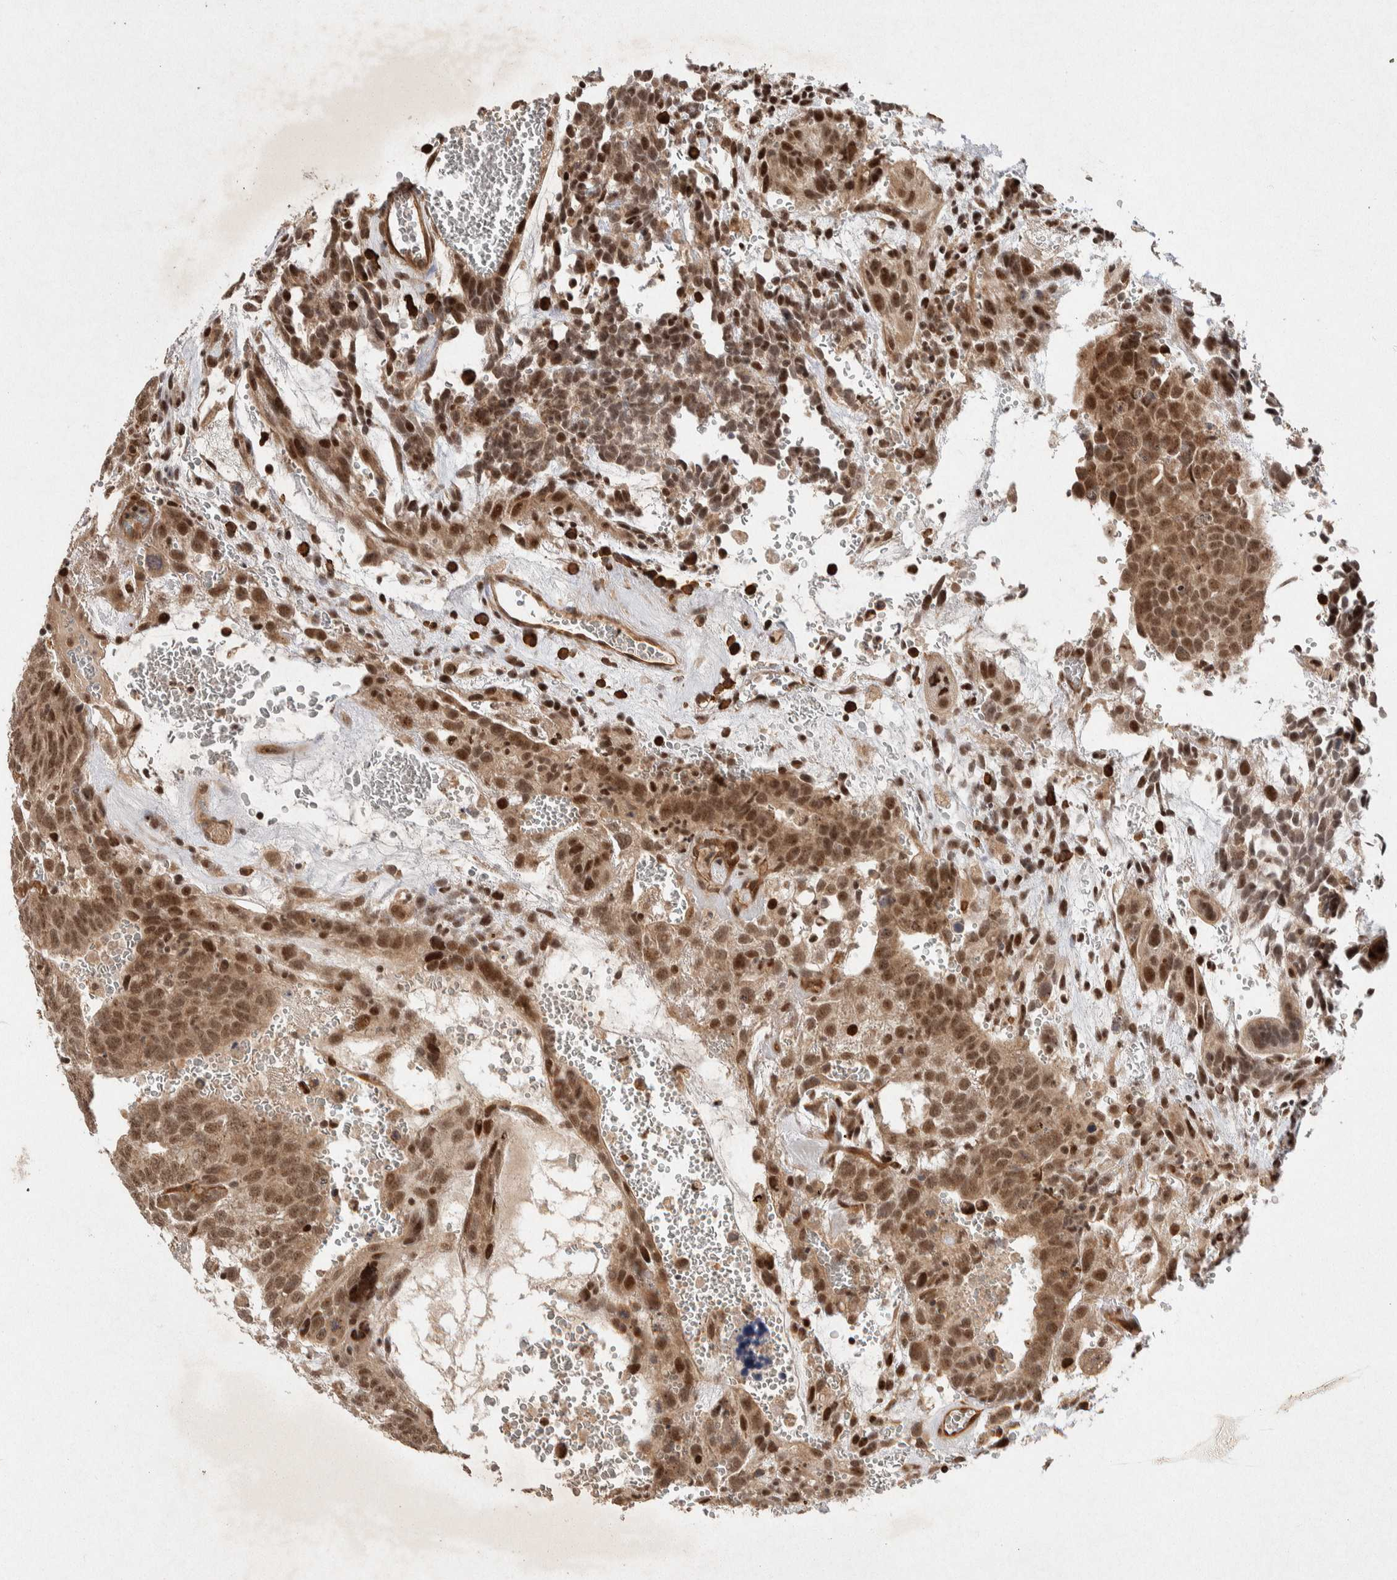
{"staining": {"intensity": "moderate", "quantity": ">75%", "location": "cytoplasmic/membranous,nuclear"}, "tissue": "testis cancer", "cell_type": "Tumor cells", "image_type": "cancer", "snomed": [{"axis": "morphology", "description": "Seminoma, NOS"}, {"axis": "morphology", "description": "Carcinoma, Embryonal, NOS"}, {"axis": "topography", "description": "Testis"}], "caption": "Immunohistochemistry (IHC) of testis seminoma exhibits medium levels of moderate cytoplasmic/membranous and nuclear staining in about >75% of tumor cells.", "gene": "TOR1B", "patient": {"sex": "male", "age": 52}}